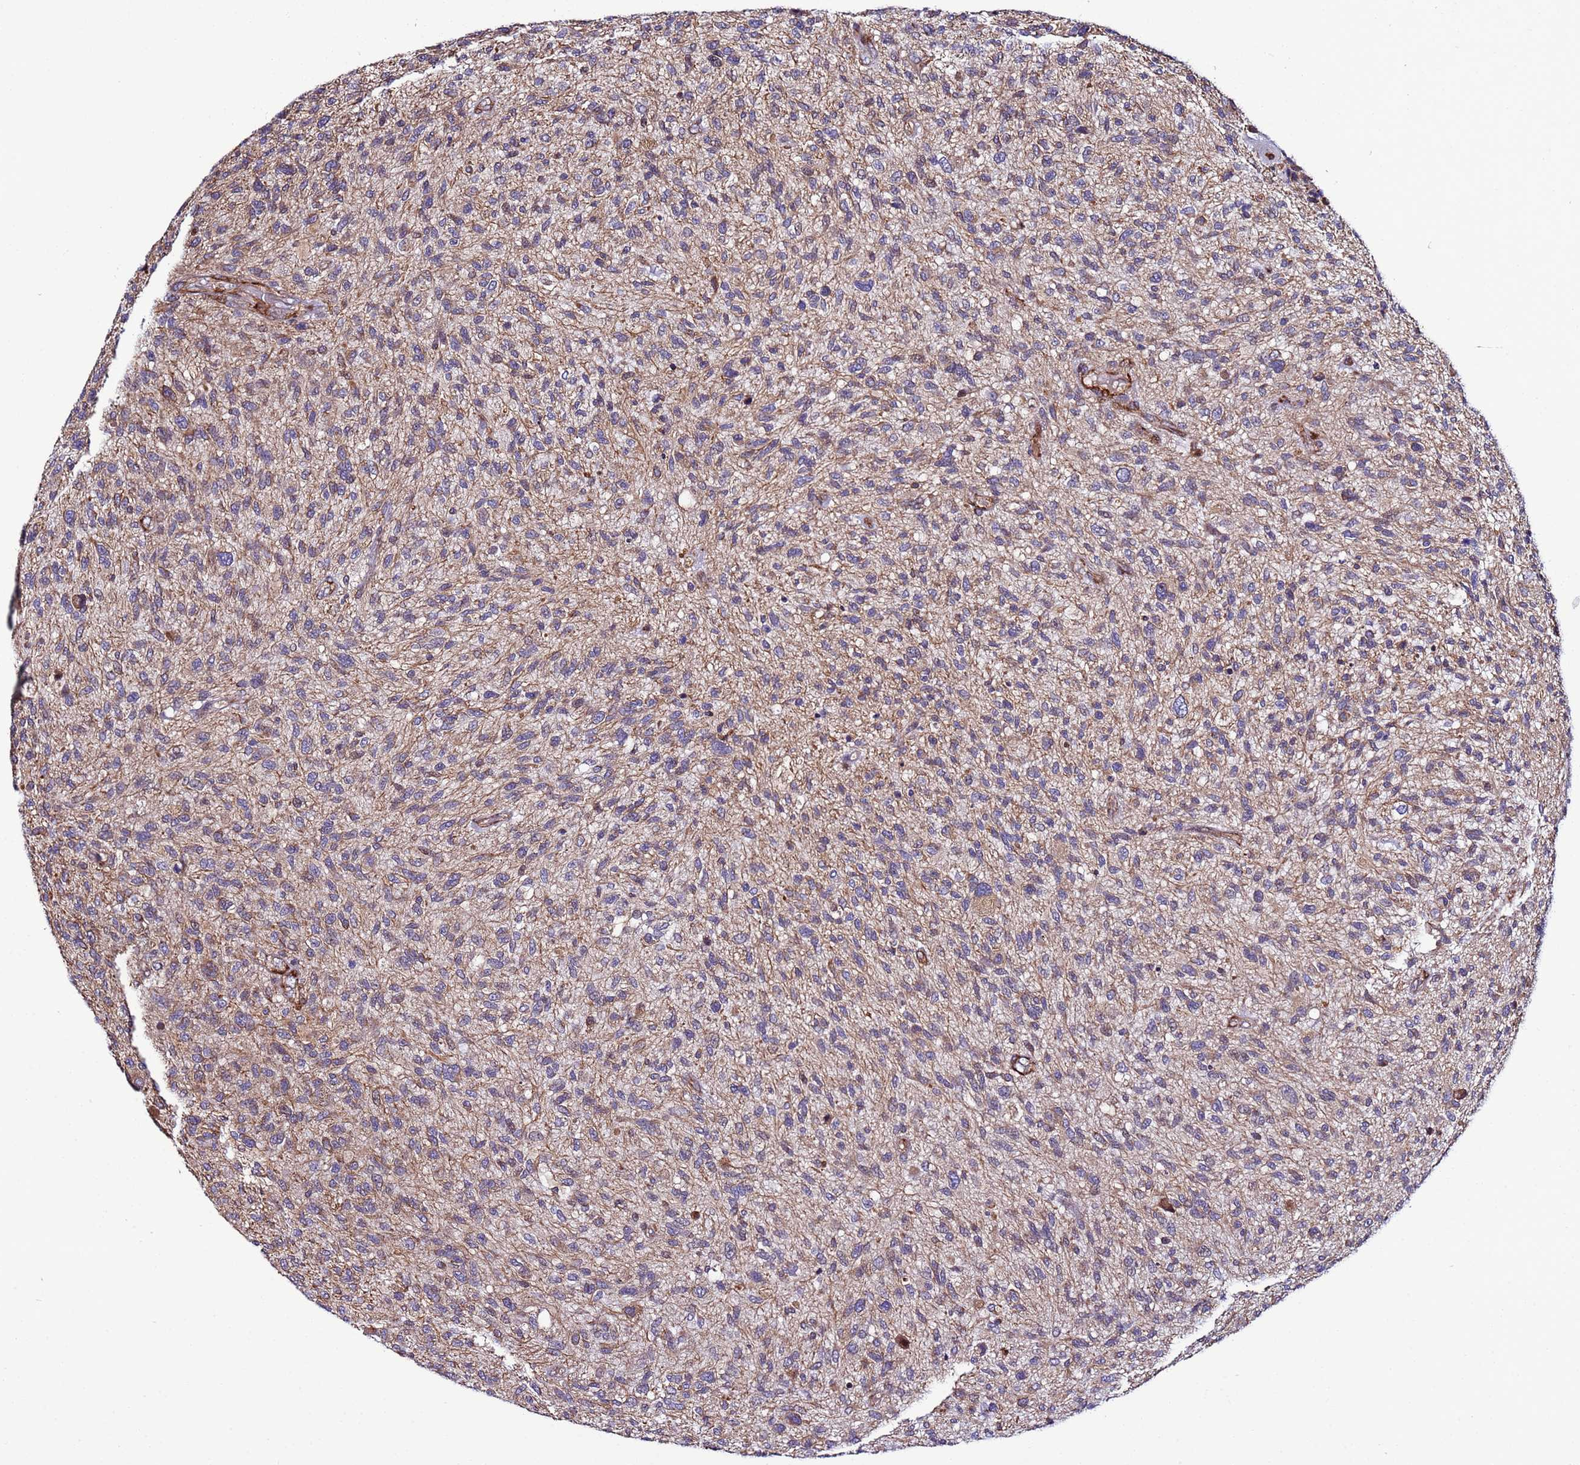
{"staining": {"intensity": "weak", "quantity": "25%-75%", "location": "cytoplasmic/membranous"}, "tissue": "glioma", "cell_type": "Tumor cells", "image_type": "cancer", "snomed": [{"axis": "morphology", "description": "Glioma, malignant, High grade"}, {"axis": "topography", "description": "Brain"}], "caption": "Glioma was stained to show a protein in brown. There is low levels of weak cytoplasmic/membranous expression in about 25%-75% of tumor cells.", "gene": "MCRIP1", "patient": {"sex": "male", "age": 47}}